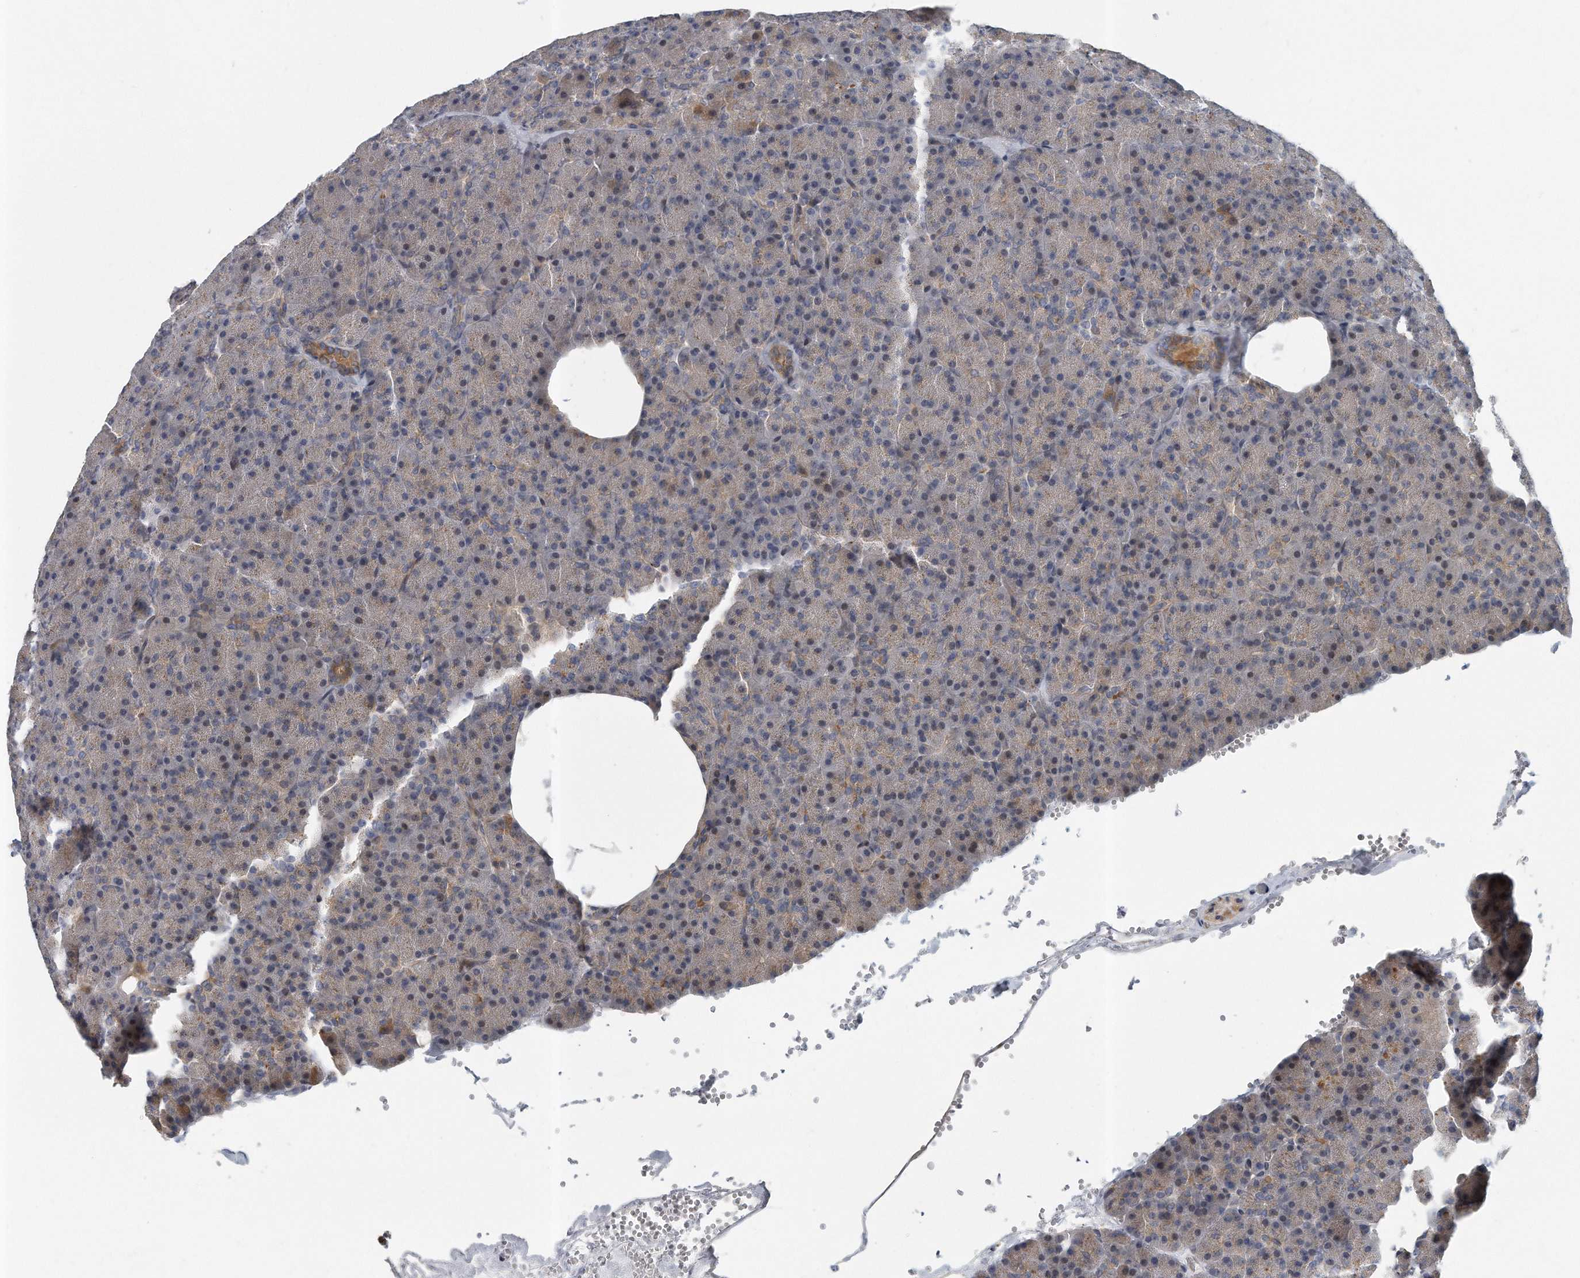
{"staining": {"intensity": "moderate", "quantity": "<25%", "location": "cytoplasmic/membranous"}, "tissue": "pancreas", "cell_type": "Exocrine glandular cells", "image_type": "normal", "snomed": [{"axis": "morphology", "description": "Normal tissue, NOS"}, {"axis": "morphology", "description": "Carcinoid, malignant, NOS"}, {"axis": "topography", "description": "Pancreas"}], "caption": "Protein analysis of unremarkable pancreas demonstrates moderate cytoplasmic/membranous staining in about <25% of exocrine glandular cells. (DAB IHC, brown staining for protein, blue staining for nuclei).", "gene": "PCDH8", "patient": {"sex": "female", "age": 35}}